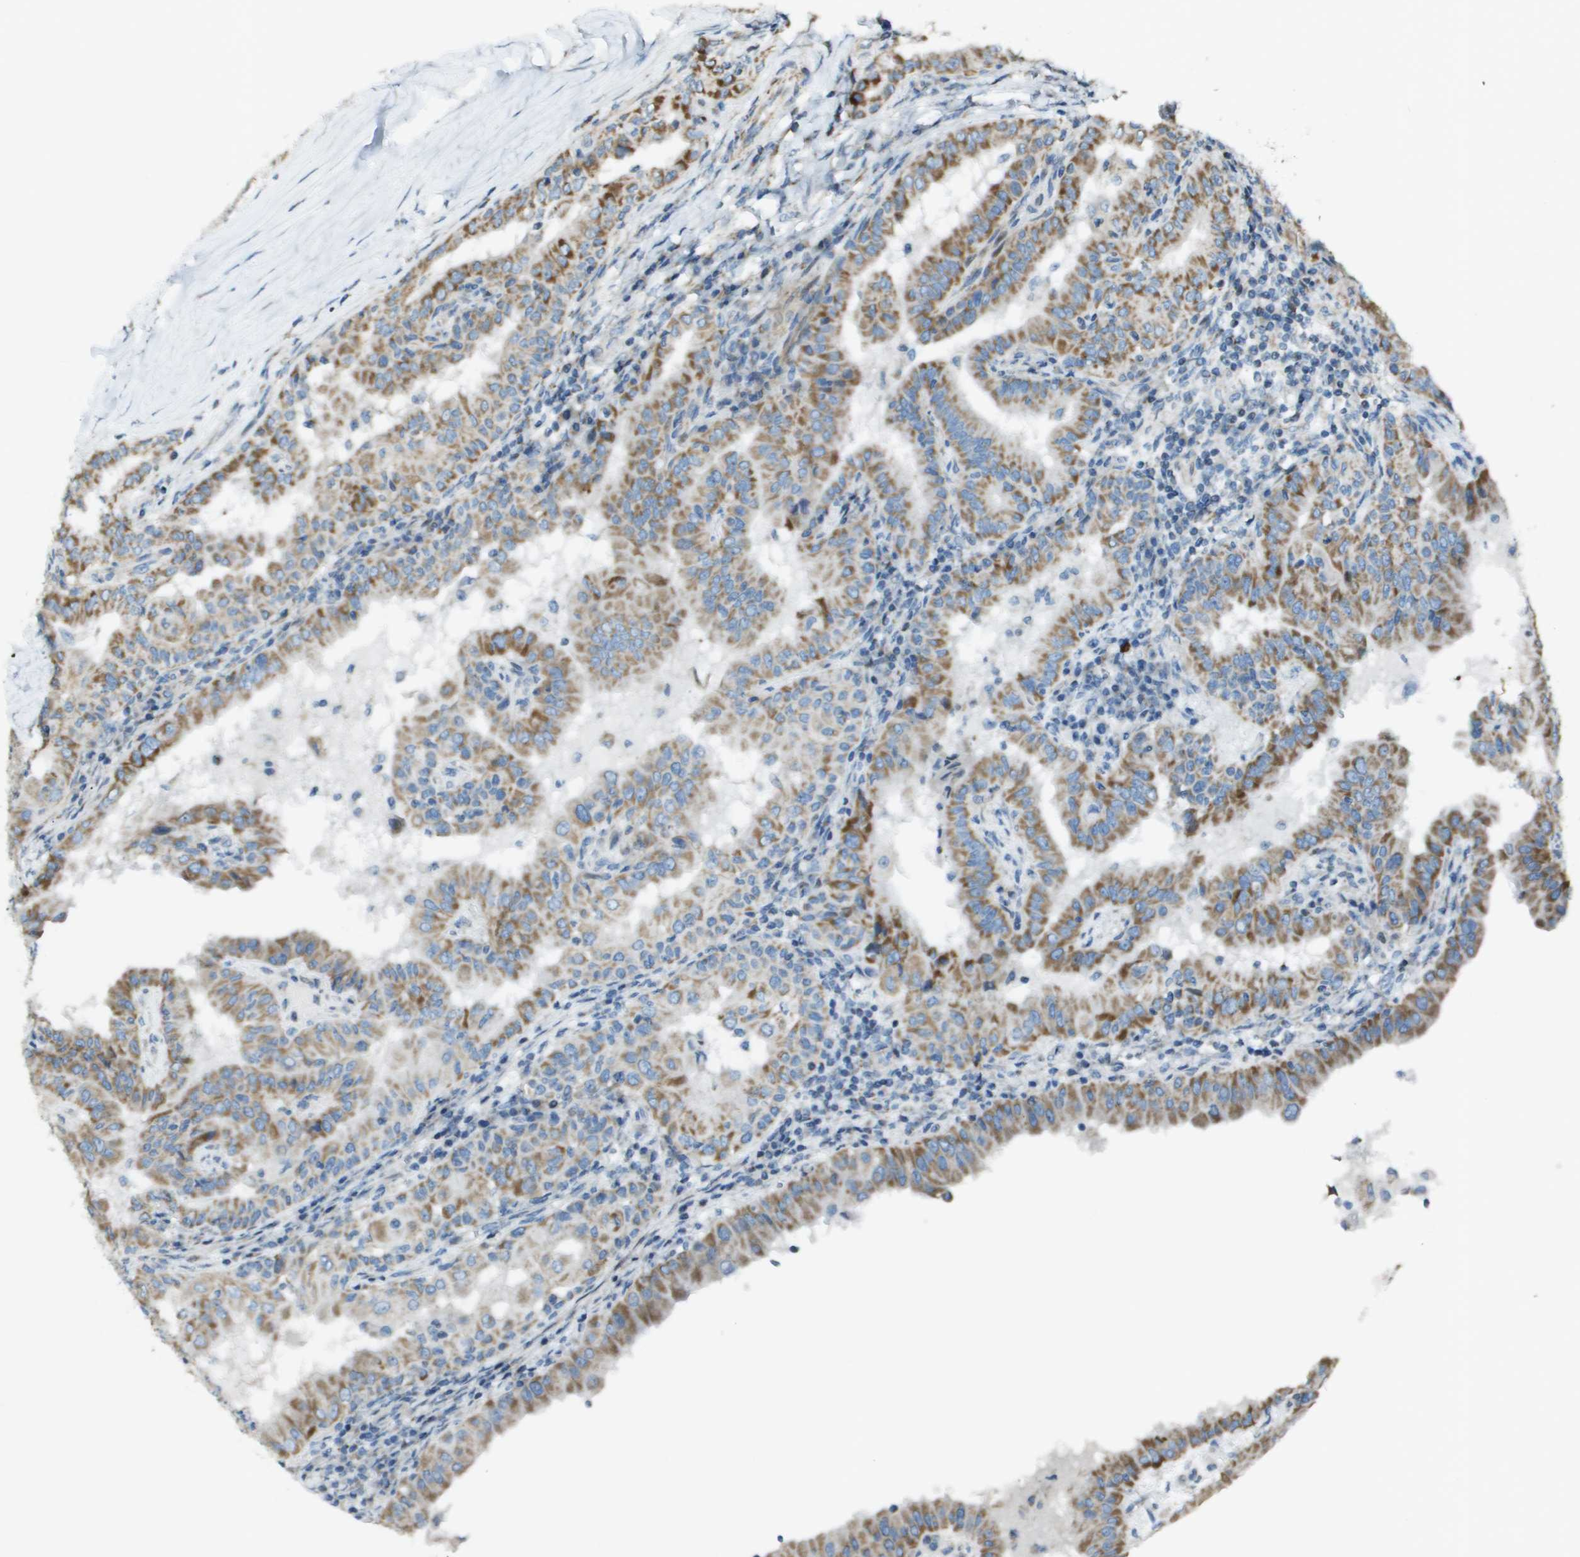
{"staining": {"intensity": "moderate", "quantity": ">75%", "location": "cytoplasmic/membranous"}, "tissue": "thyroid cancer", "cell_type": "Tumor cells", "image_type": "cancer", "snomed": [{"axis": "morphology", "description": "Papillary adenocarcinoma, NOS"}, {"axis": "topography", "description": "Thyroid gland"}], "caption": "Protein expression analysis of human thyroid cancer (papillary adenocarcinoma) reveals moderate cytoplasmic/membranous staining in approximately >75% of tumor cells. (Stains: DAB in brown, nuclei in blue, Microscopy: brightfield microscopy at high magnification).", "gene": "MGAT3", "patient": {"sex": "male", "age": 33}}